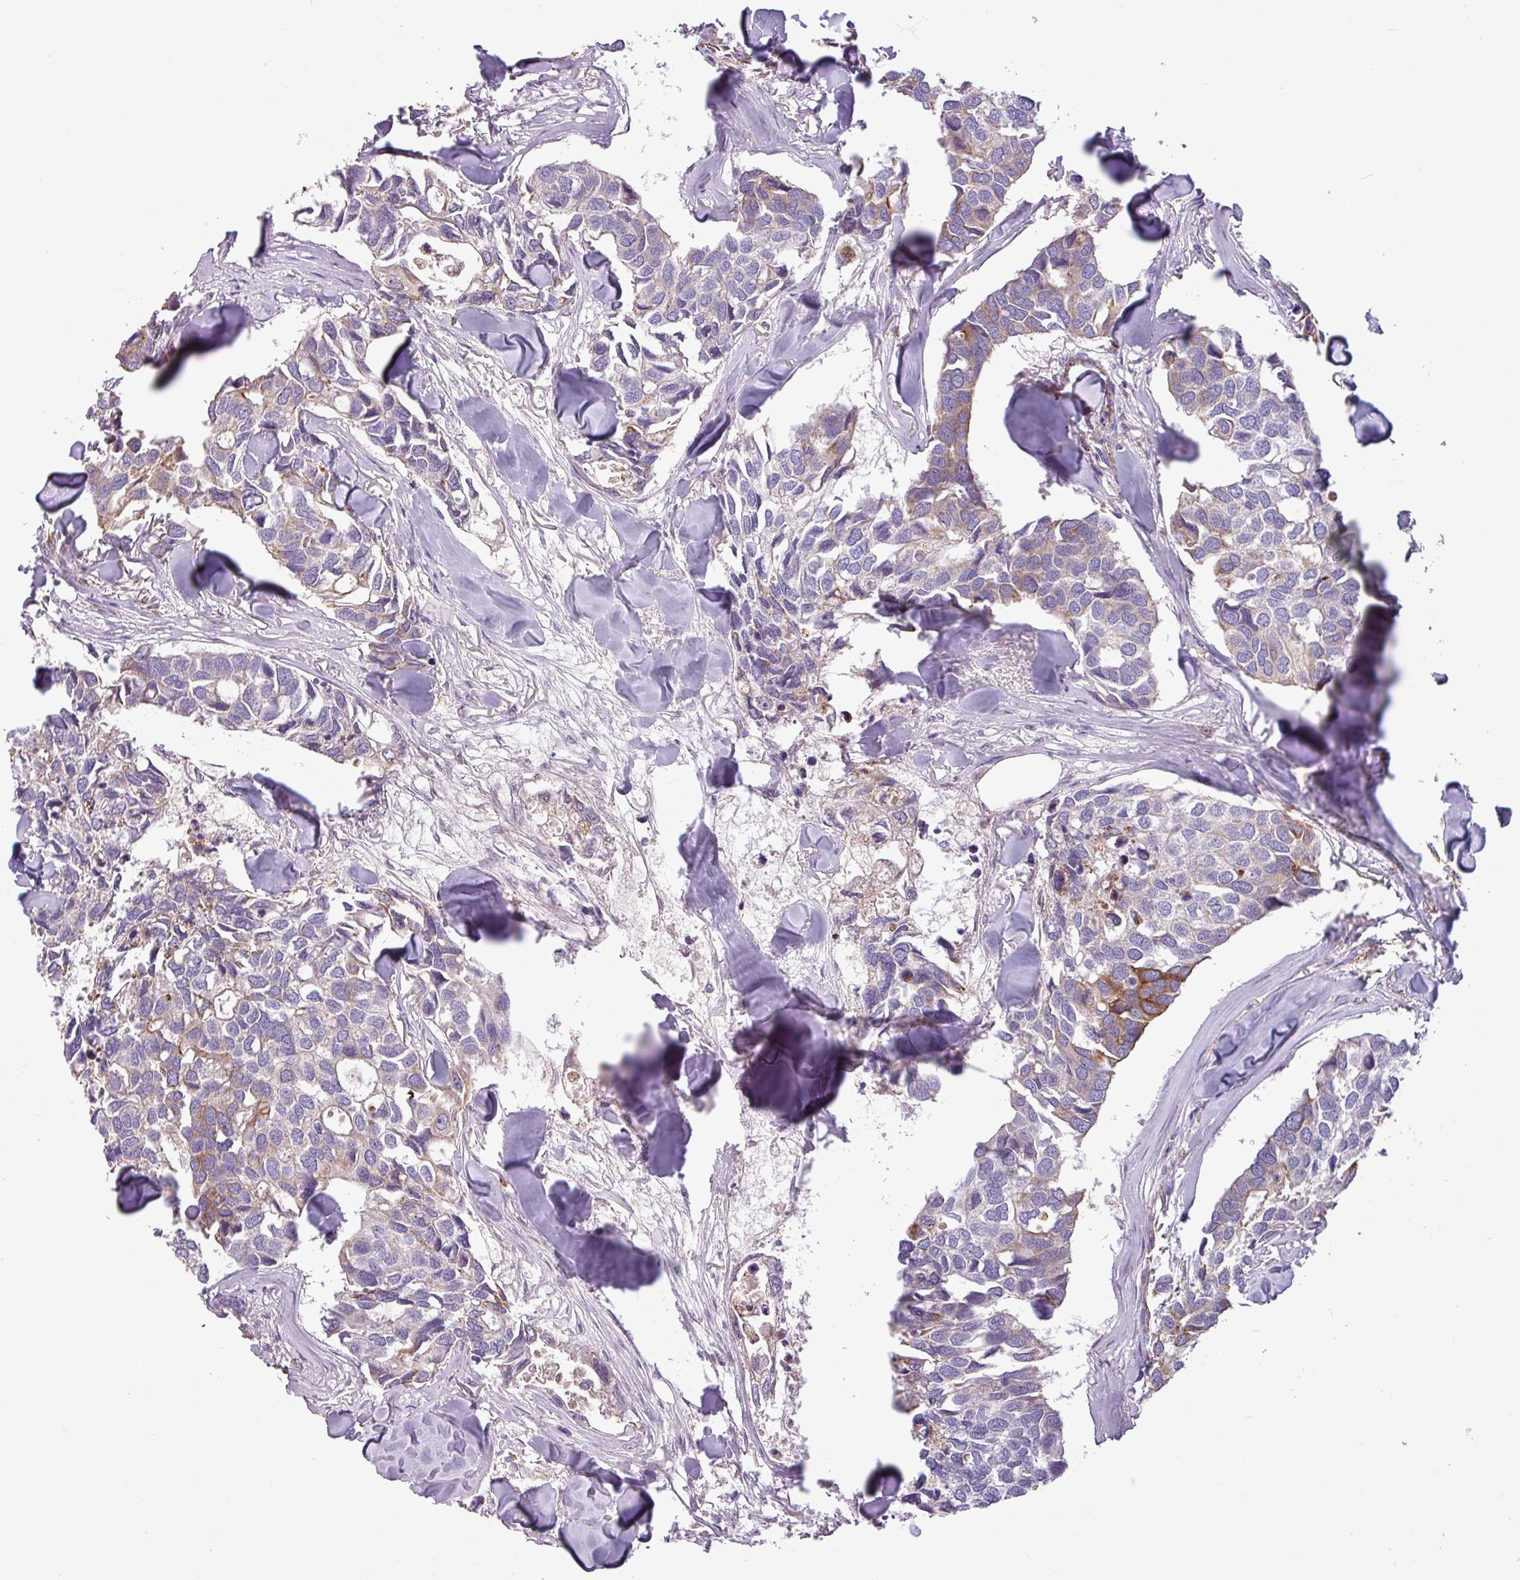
{"staining": {"intensity": "moderate", "quantity": "<25%", "location": "cytoplasmic/membranous"}, "tissue": "breast cancer", "cell_type": "Tumor cells", "image_type": "cancer", "snomed": [{"axis": "morphology", "description": "Duct carcinoma"}, {"axis": "topography", "description": "Breast"}], "caption": "Protein staining of breast cancer (intraductal carcinoma) tissue exhibits moderate cytoplasmic/membranous staining in about <25% of tumor cells. (brown staining indicates protein expression, while blue staining denotes nuclei).", "gene": "CAMK1", "patient": {"sex": "female", "age": 83}}